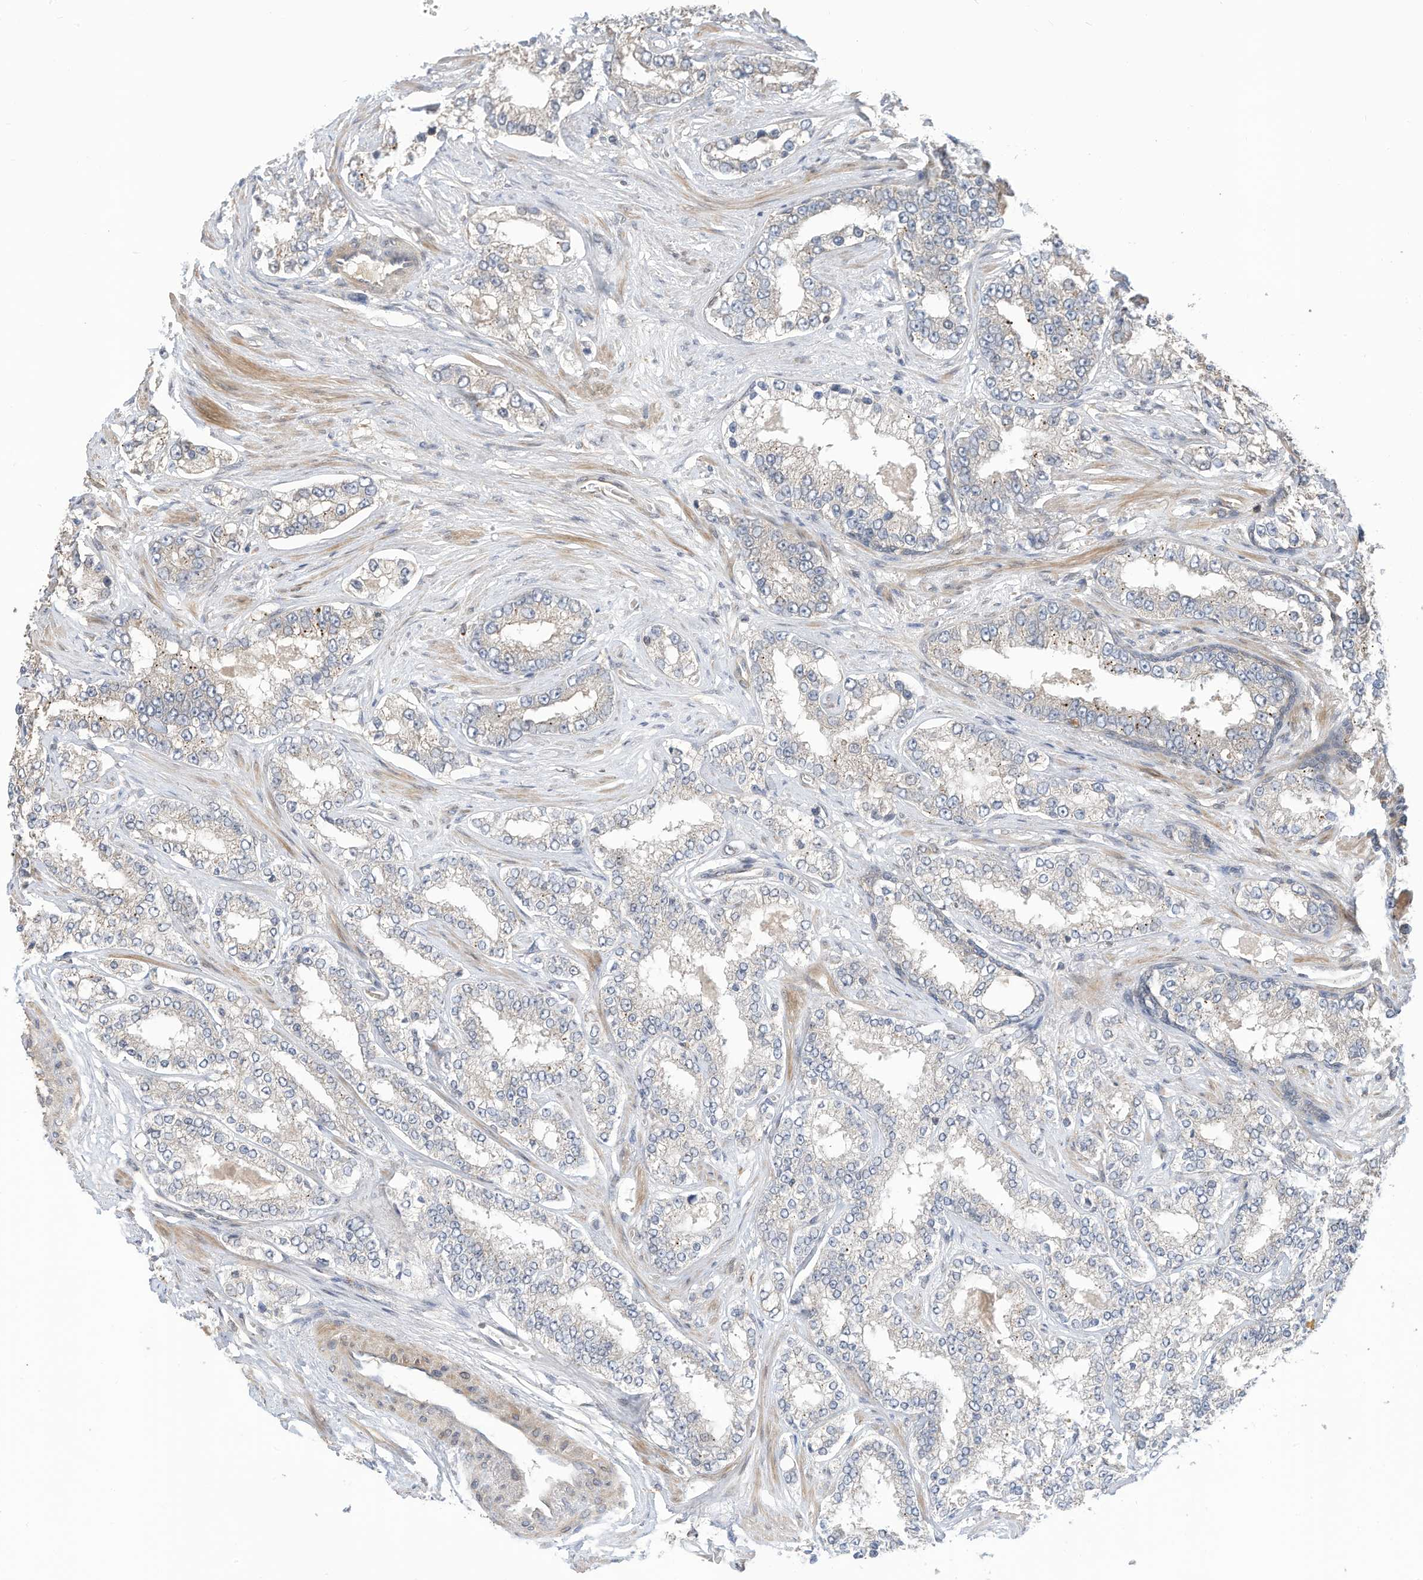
{"staining": {"intensity": "negative", "quantity": "none", "location": "none"}, "tissue": "prostate cancer", "cell_type": "Tumor cells", "image_type": "cancer", "snomed": [{"axis": "morphology", "description": "Normal tissue, NOS"}, {"axis": "morphology", "description": "Adenocarcinoma, High grade"}, {"axis": "topography", "description": "Prostate"}], "caption": "Prostate cancer was stained to show a protein in brown. There is no significant expression in tumor cells.", "gene": "REC8", "patient": {"sex": "male", "age": 83}}